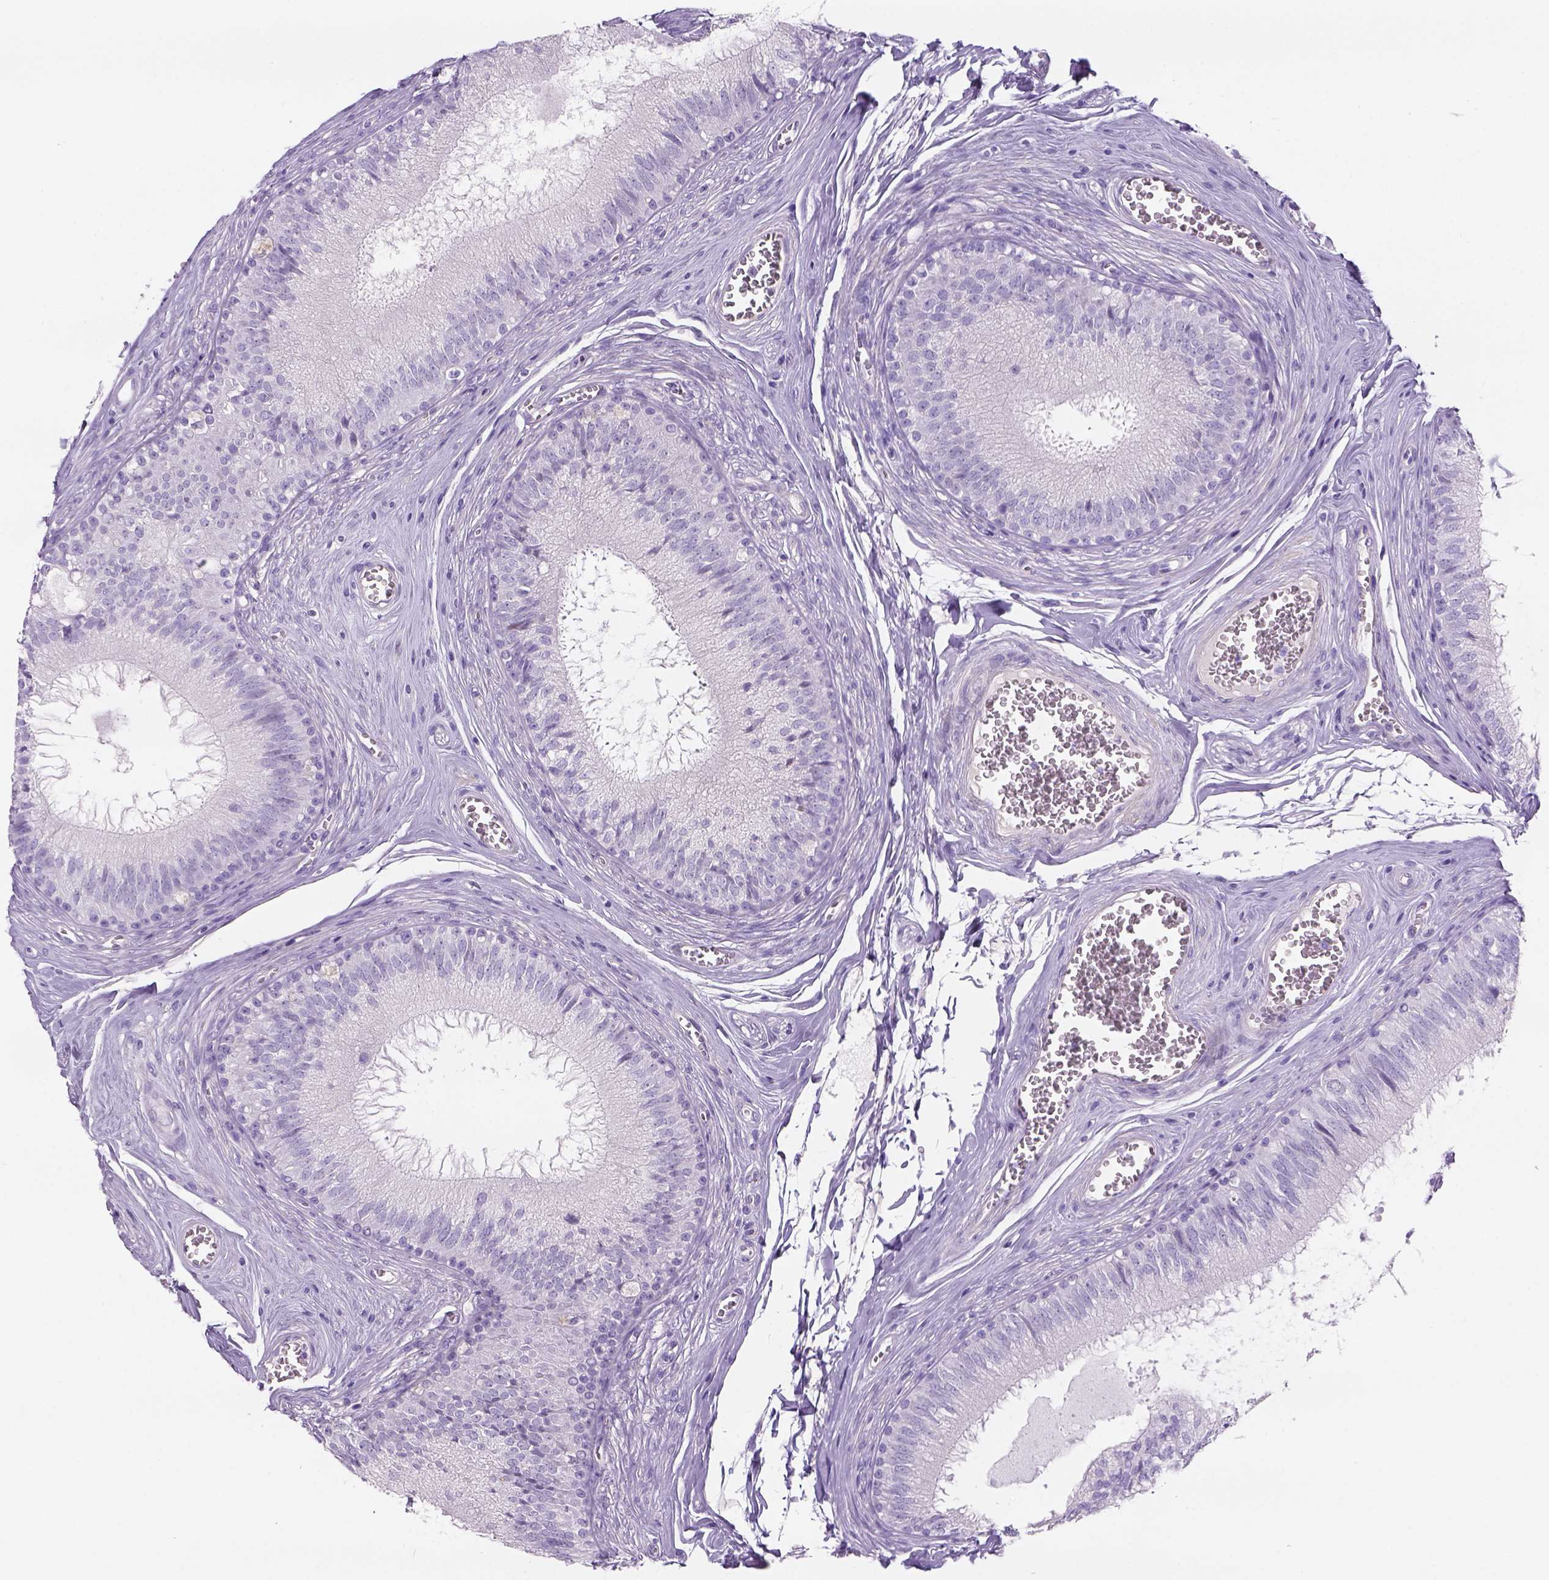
{"staining": {"intensity": "negative", "quantity": "none", "location": "none"}, "tissue": "epididymis", "cell_type": "Glandular cells", "image_type": "normal", "snomed": [{"axis": "morphology", "description": "Normal tissue, NOS"}, {"axis": "topography", "description": "Epididymis"}], "caption": "IHC of unremarkable human epididymis exhibits no staining in glandular cells. (DAB (3,3'-diaminobenzidine) immunohistochemistry, high magnification).", "gene": "TENM4", "patient": {"sex": "male", "age": 37}}